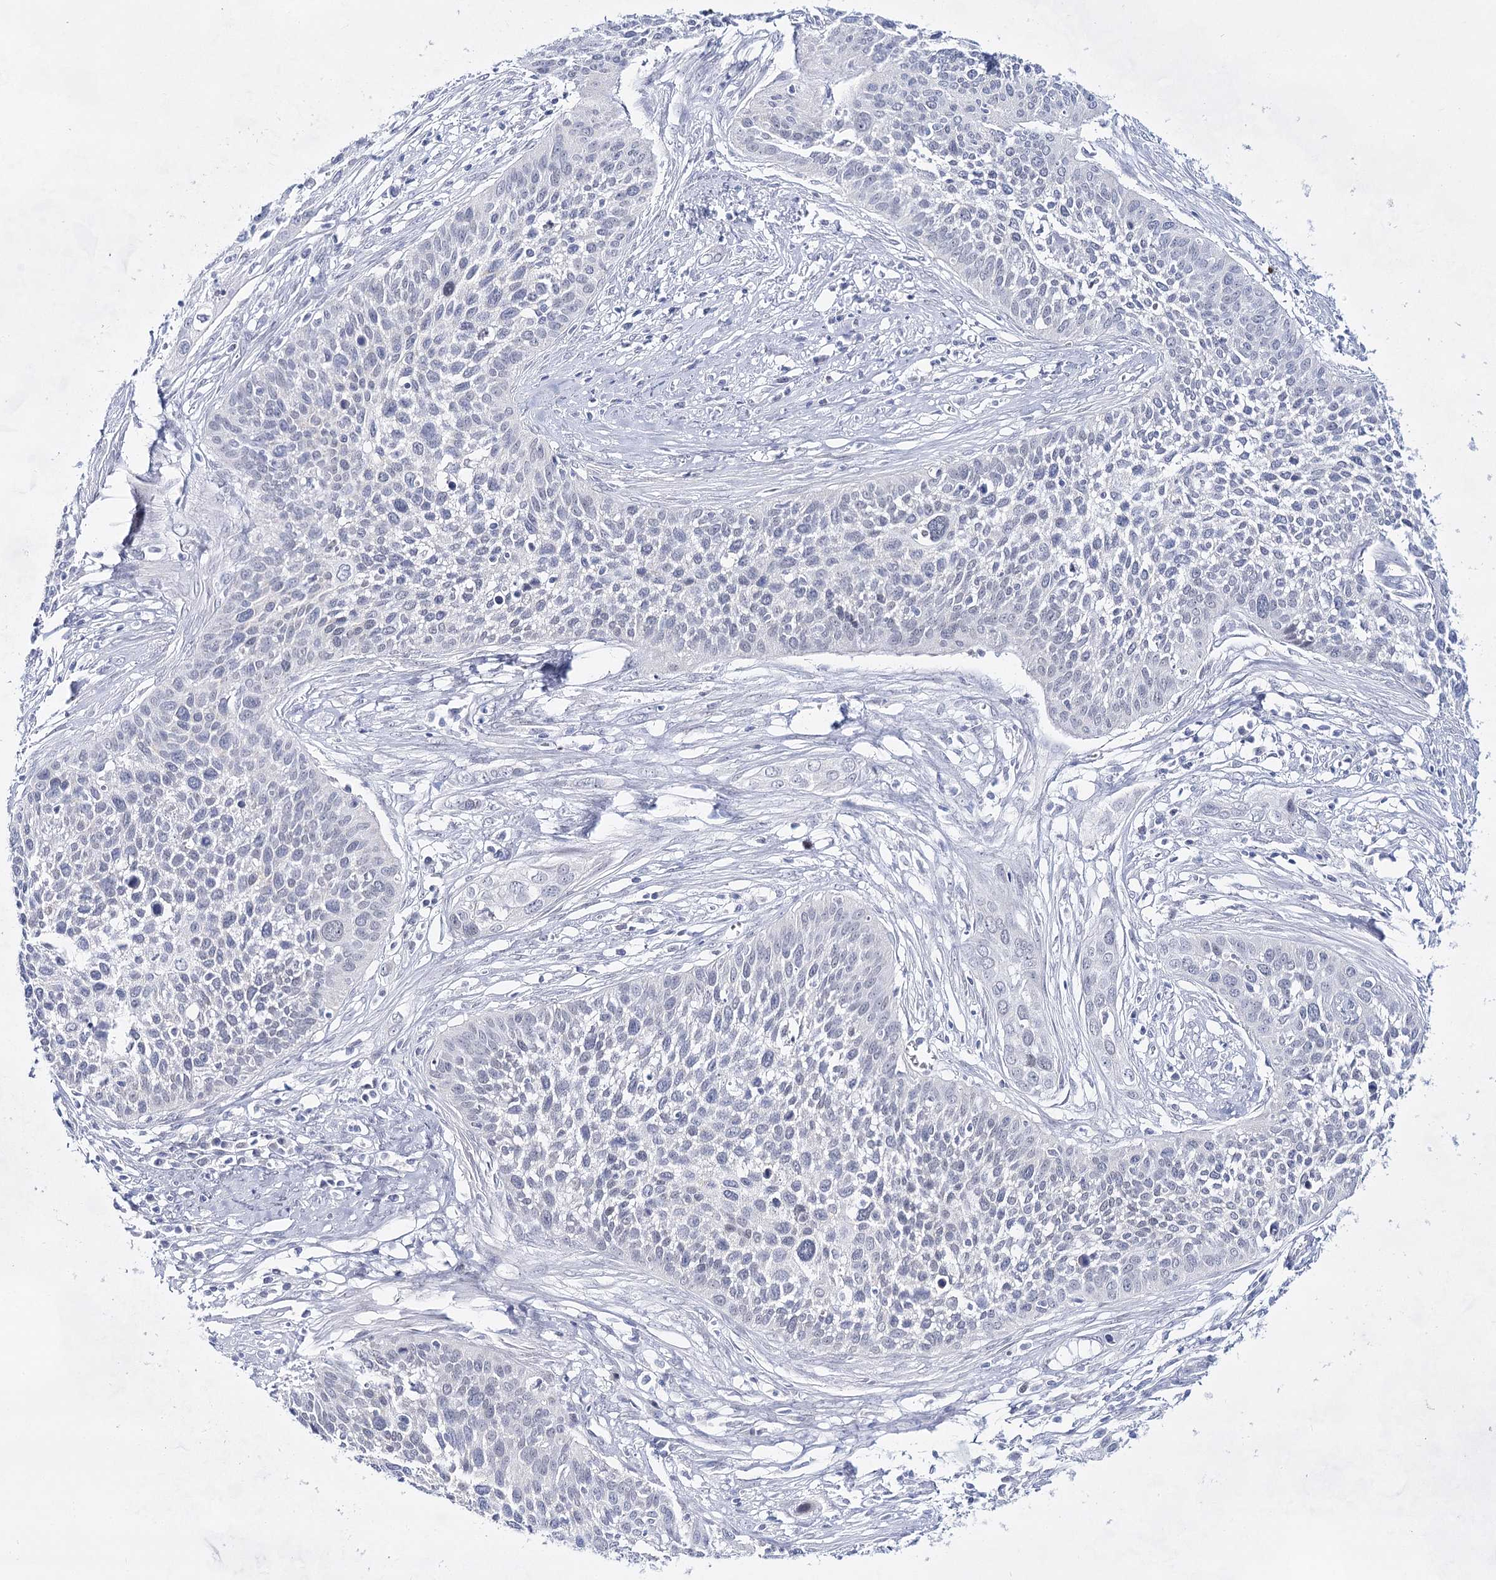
{"staining": {"intensity": "negative", "quantity": "none", "location": "none"}, "tissue": "cervical cancer", "cell_type": "Tumor cells", "image_type": "cancer", "snomed": [{"axis": "morphology", "description": "Squamous cell carcinoma, NOS"}, {"axis": "topography", "description": "Cervix"}], "caption": "A photomicrograph of squamous cell carcinoma (cervical) stained for a protein shows no brown staining in tumor cells.", "gene": "BPHL", "patient": {"sex": "female", "age": 34}}